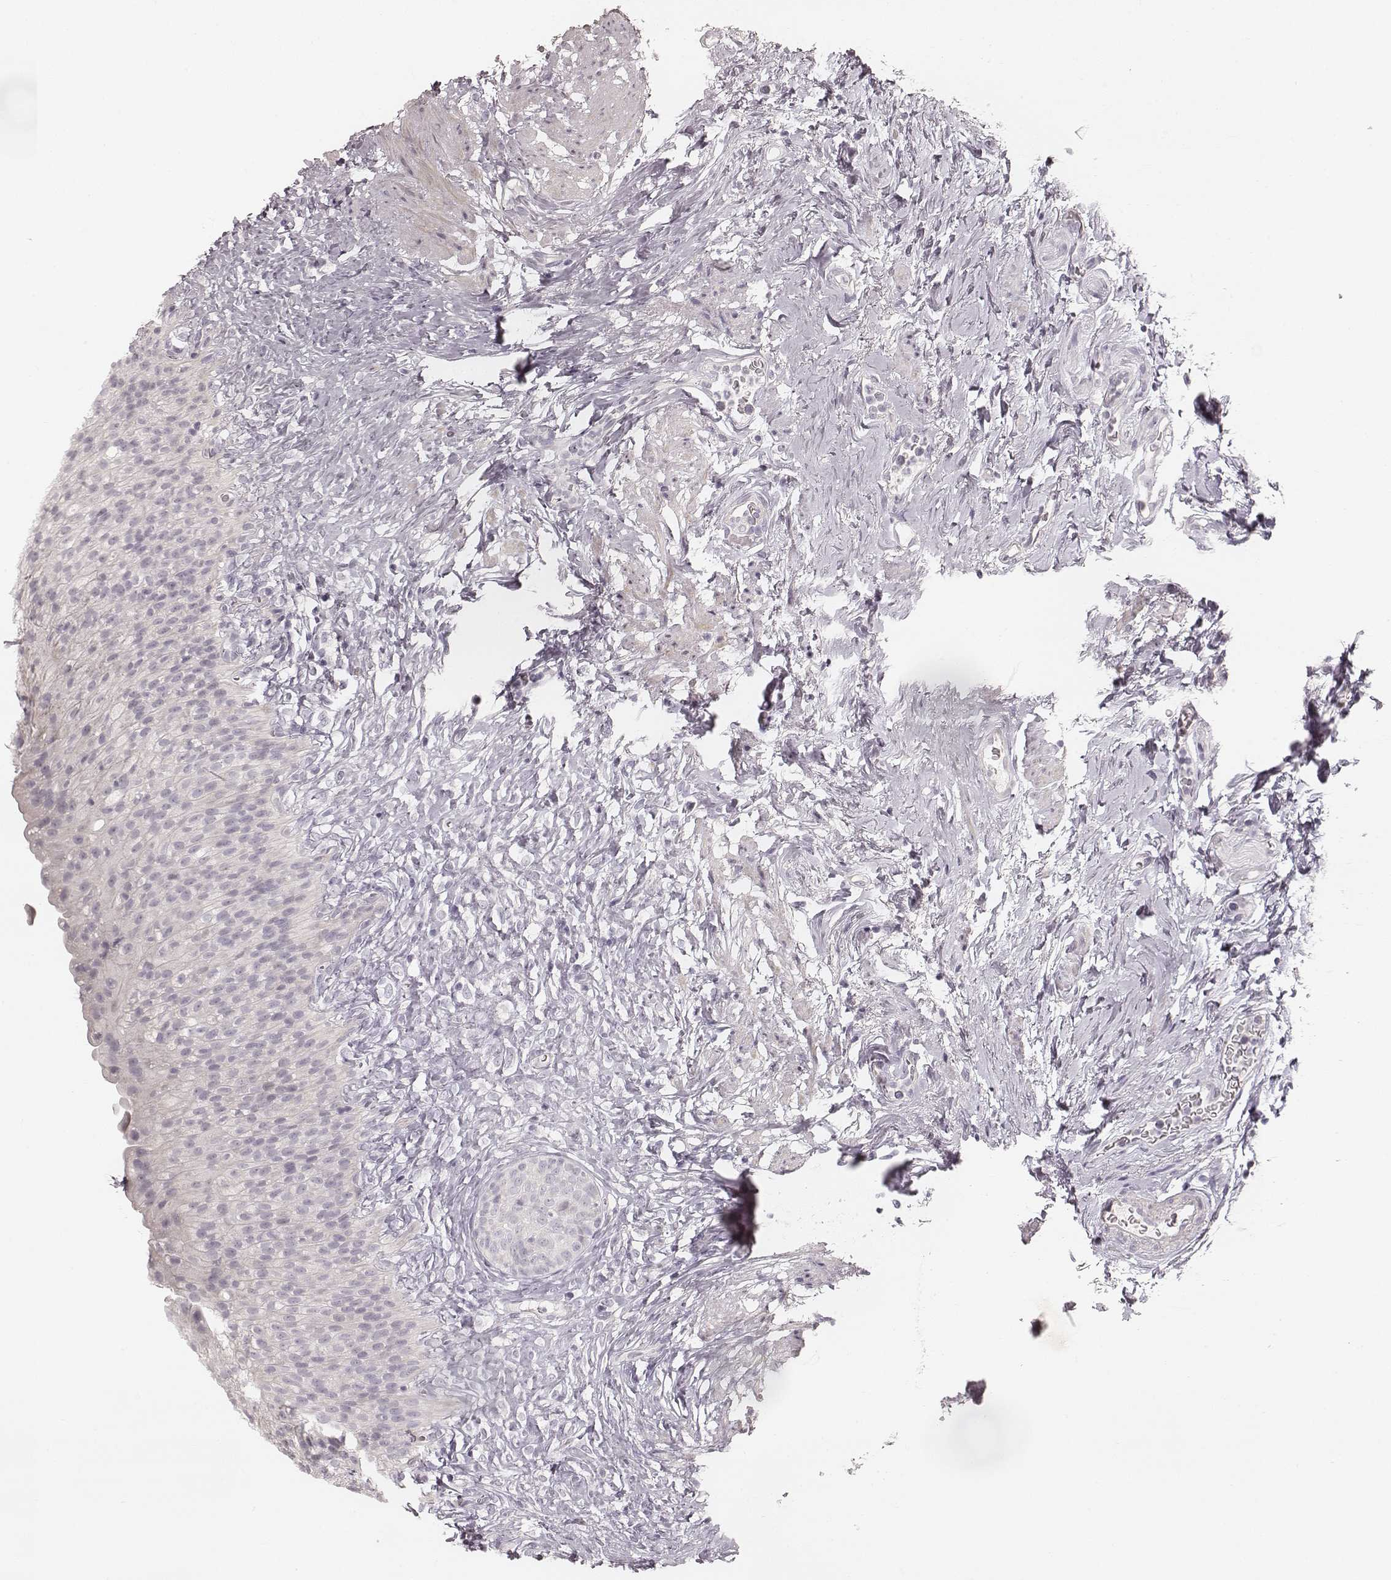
{"staining": {"intensity": "negative", "quantity": "none", "location": "none"}, "tissue": "urinary bladder", "cell_type": "Urothelial cells", "image_type": "normal", "snomed": [{"axis": "morphology", "description": "Normal tissue, NOS"}, {"axis": "topography", "description": "Urinary bladder"}], "caption": "This is an IHC micrograph of normal urinary bladder. There is no staining in urothelial cells.", "gene": "SPATA24", "patient": {"sex": "male", "age": 76}}